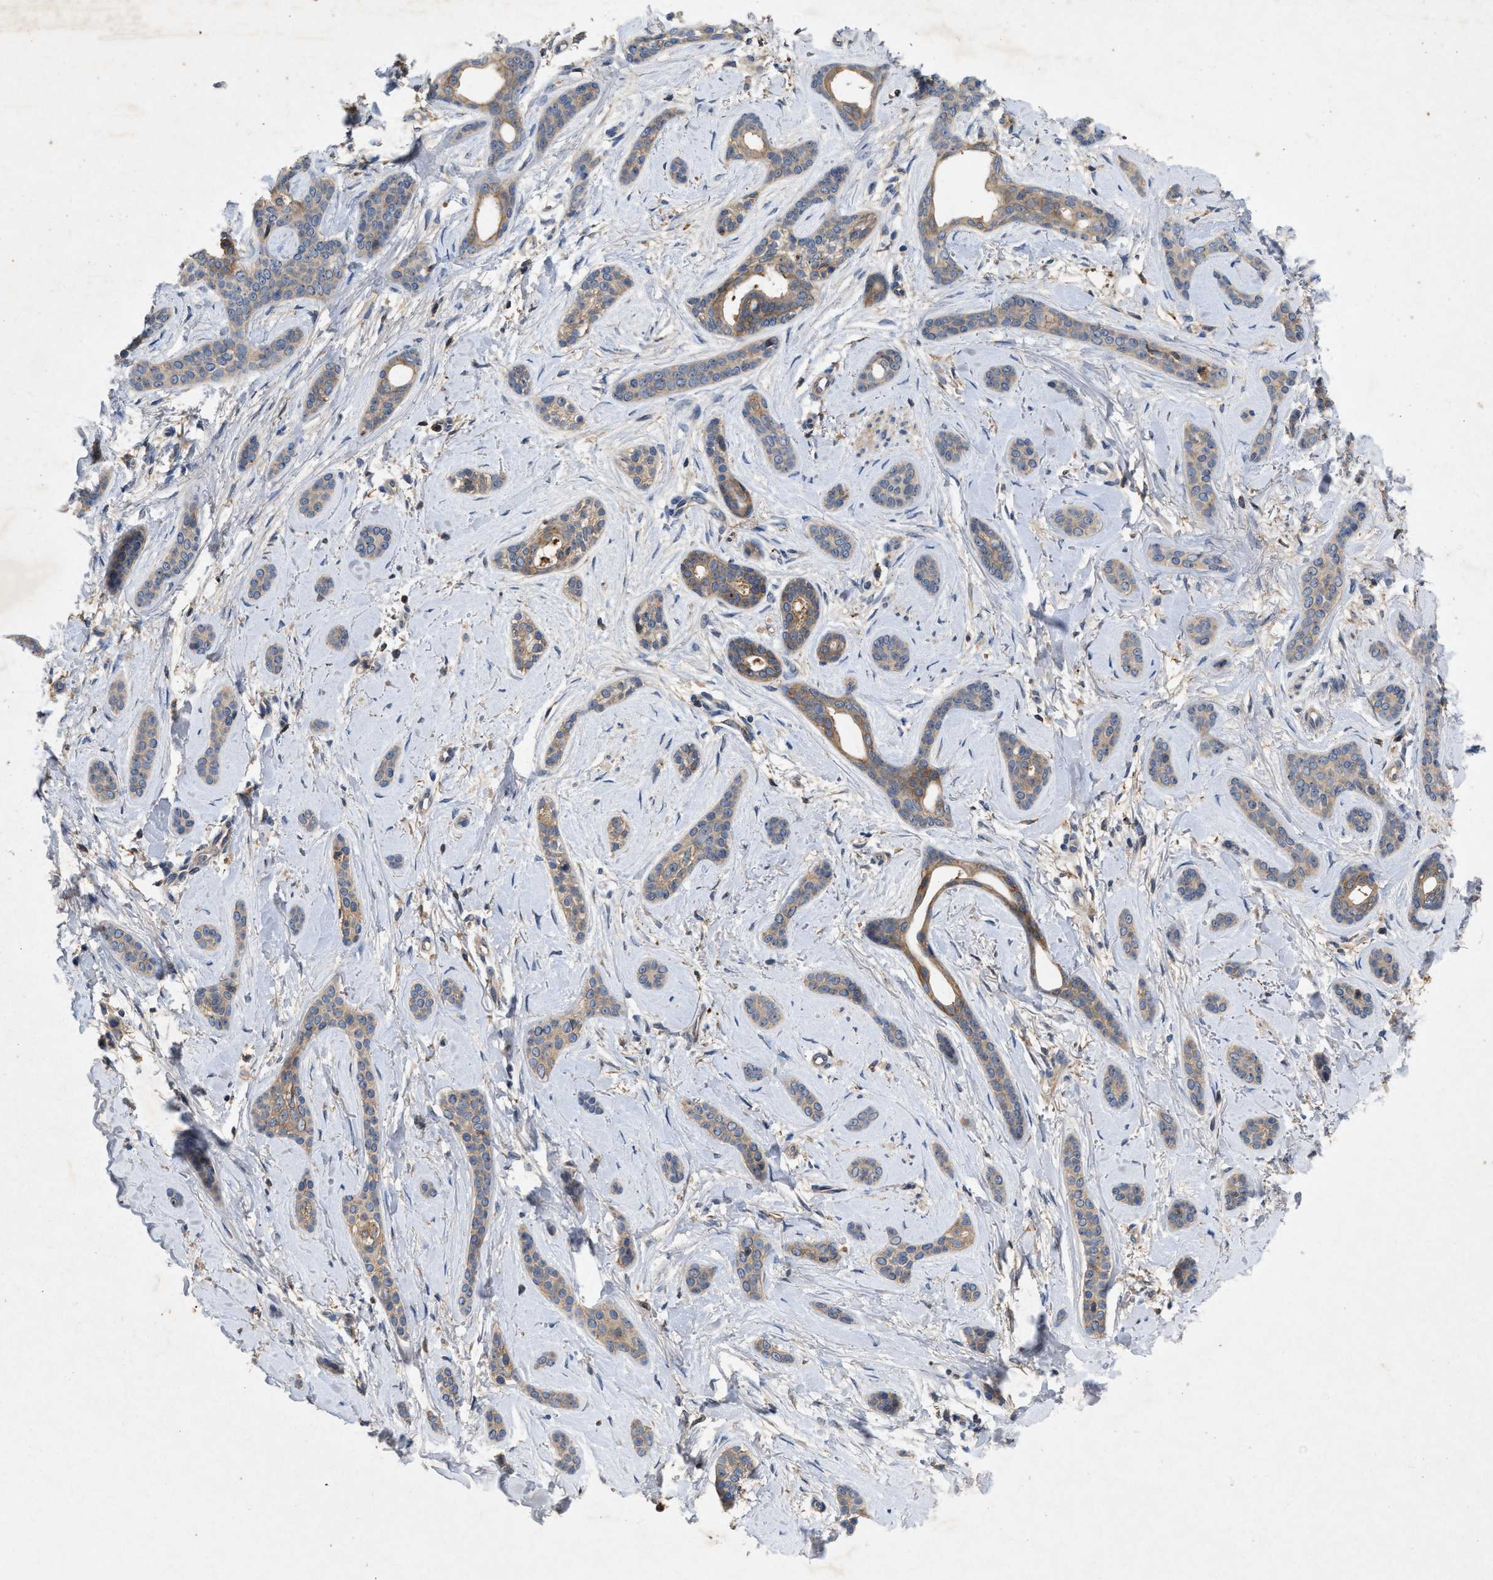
{"staining": {"intensity": "weak", "quantity": ">75%", "location": "cytoplasmic/membranous"}, "tissue": "skin cancer", "cell_type": "Tumor cells", "image_type": "cancer", "snomed": [{"axis": "morphology", "description": "Basal cell carcinoma"}, {"axis": "morphology", "description": "Adnexal tumor, benign"}, {"axis": "topography", "description": "Skin"}], "caption": "This is an image of IHC staining of skin benign adnexal tumor, which shows weak positivity in the cytoplasmic/membranous of tumor cells.", "gene": "LPAR2", "patient": {"sex": "female", "age": 42}}